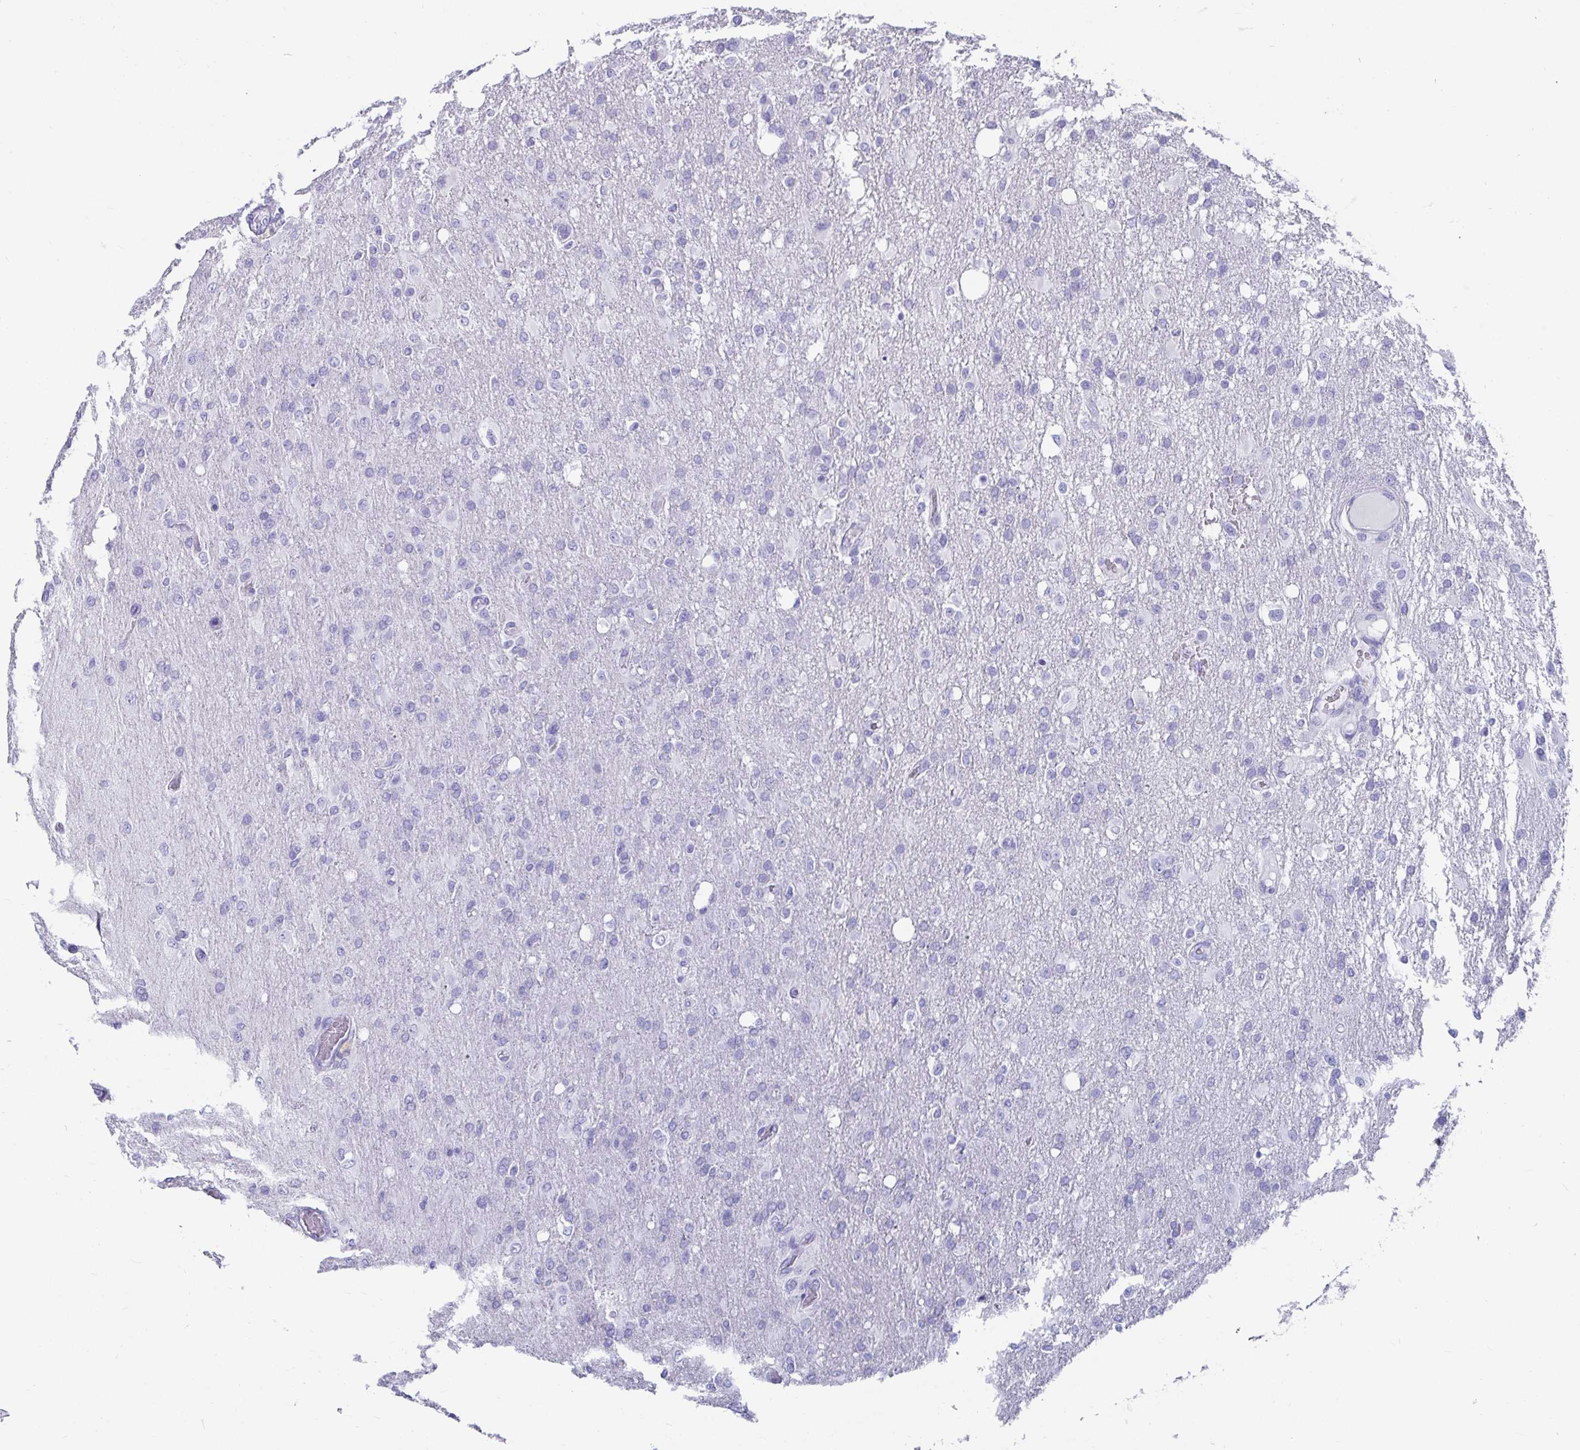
{"staining": {"intensity": "negative", "quantity": "none", "location": "none"}, "tissue": "glioma", "cell_type": "Tumor cells", "image_type": "cancer", "snomed": [{"axis": "morphology", "description": "Glioma, malignant, High grade"}, {"axis": "topography", "description": "Brain"}], "caption": "Tumor cells are negative for protein expression in human malignant glioma (high-grade).", "gene": "ZPBP2", "patient": {"sex": "male", "age": 53}}